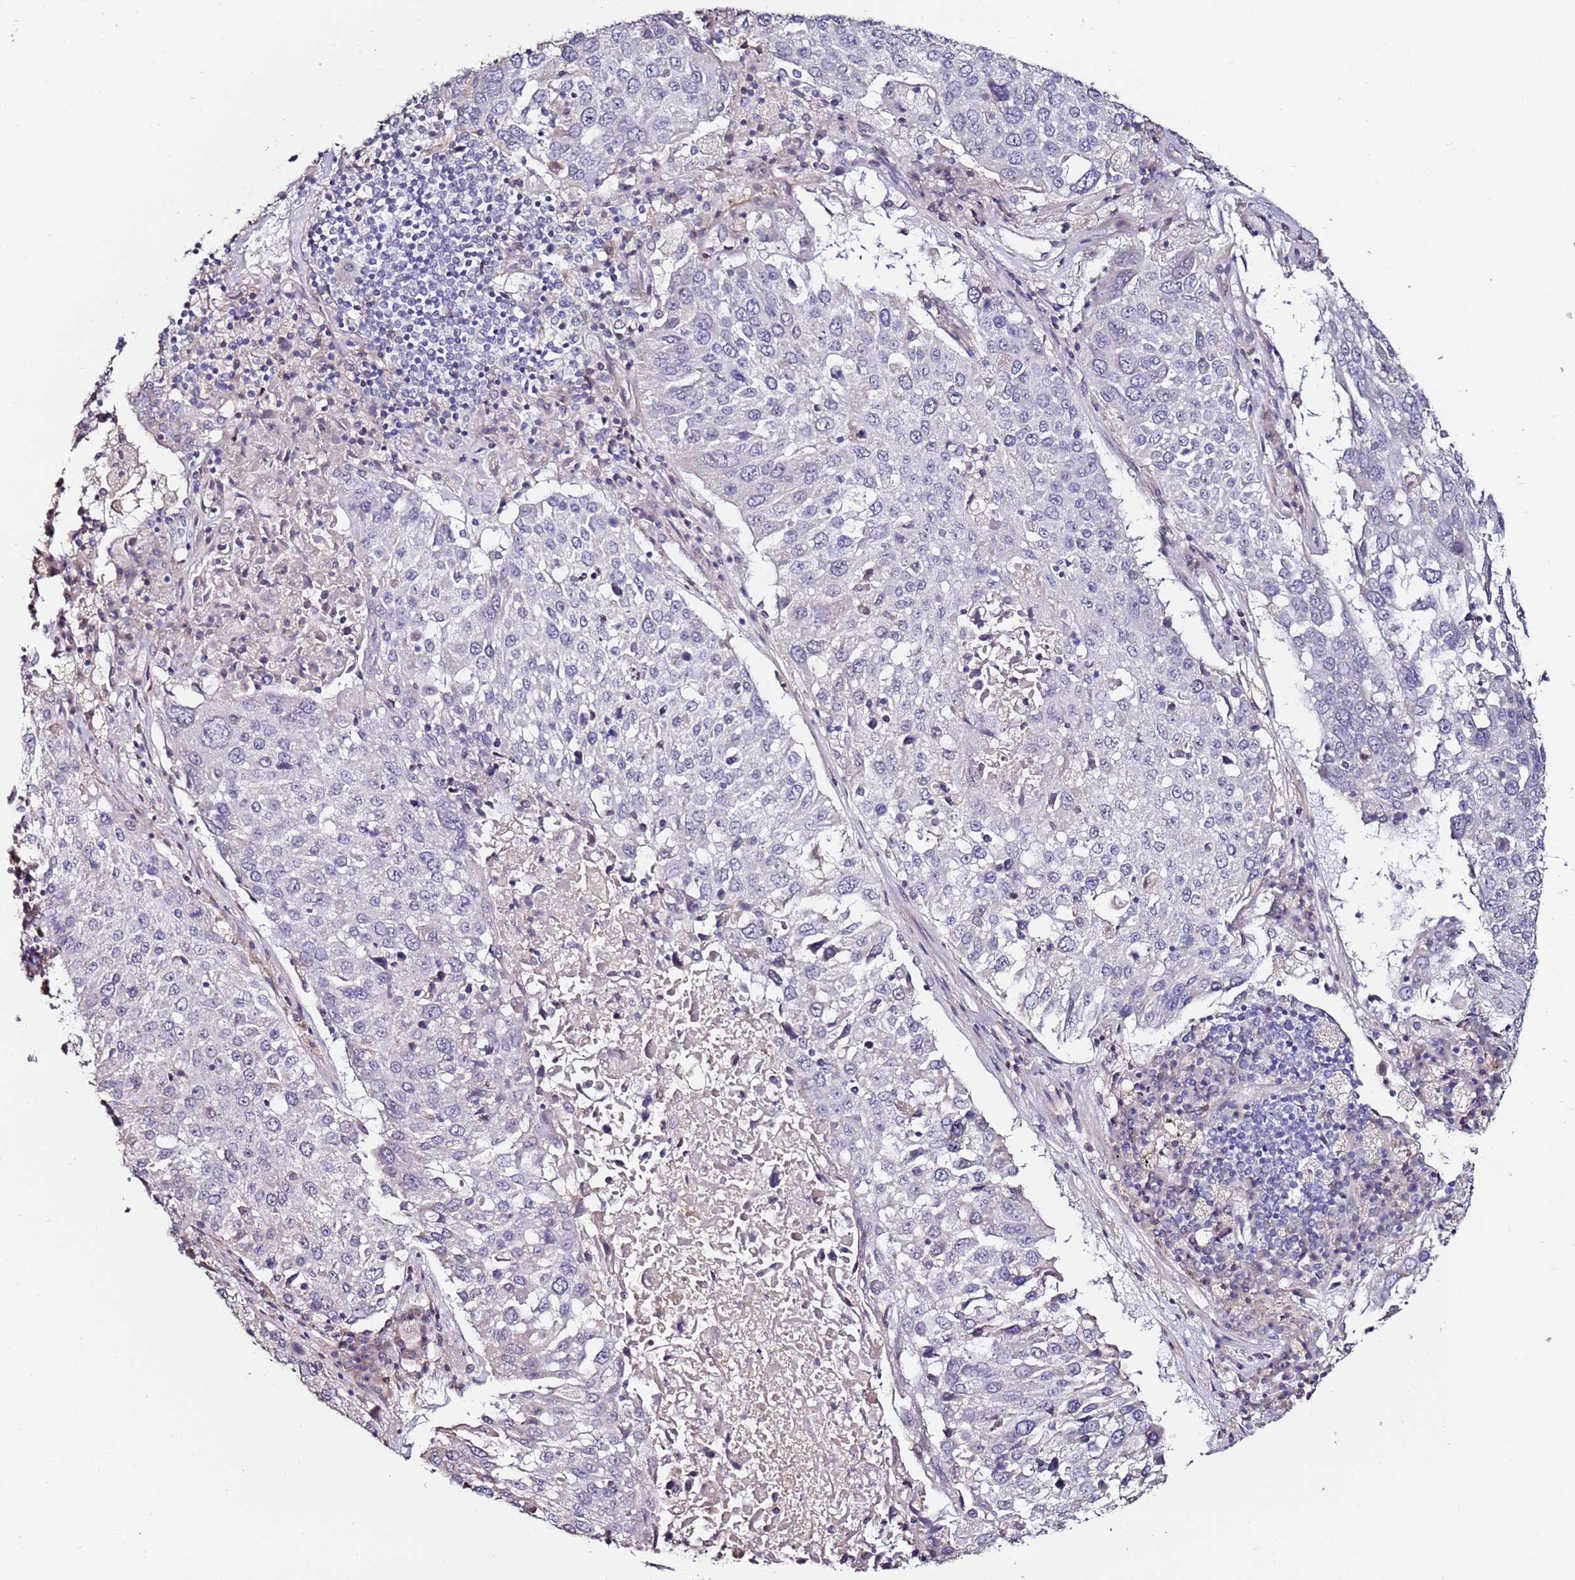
{"staining": {"intensity": "negative", "quantity": "none", "location": "none"}, "tissue": "lung cancer", "cell_type": "Tumor cells", "image_type": "cancer", "snomed": [{"axis": "morphology", "description": "Squamous cell carcinoma, NOS"}, {"axis": "topography", "description": "Lung"}], "caption": "Tumor cells are negative for protein expression in human lung cancer (squamous cell carcinoma).", "gene": "C3orf80", "patient": {"sex": "male", "age": 65}}